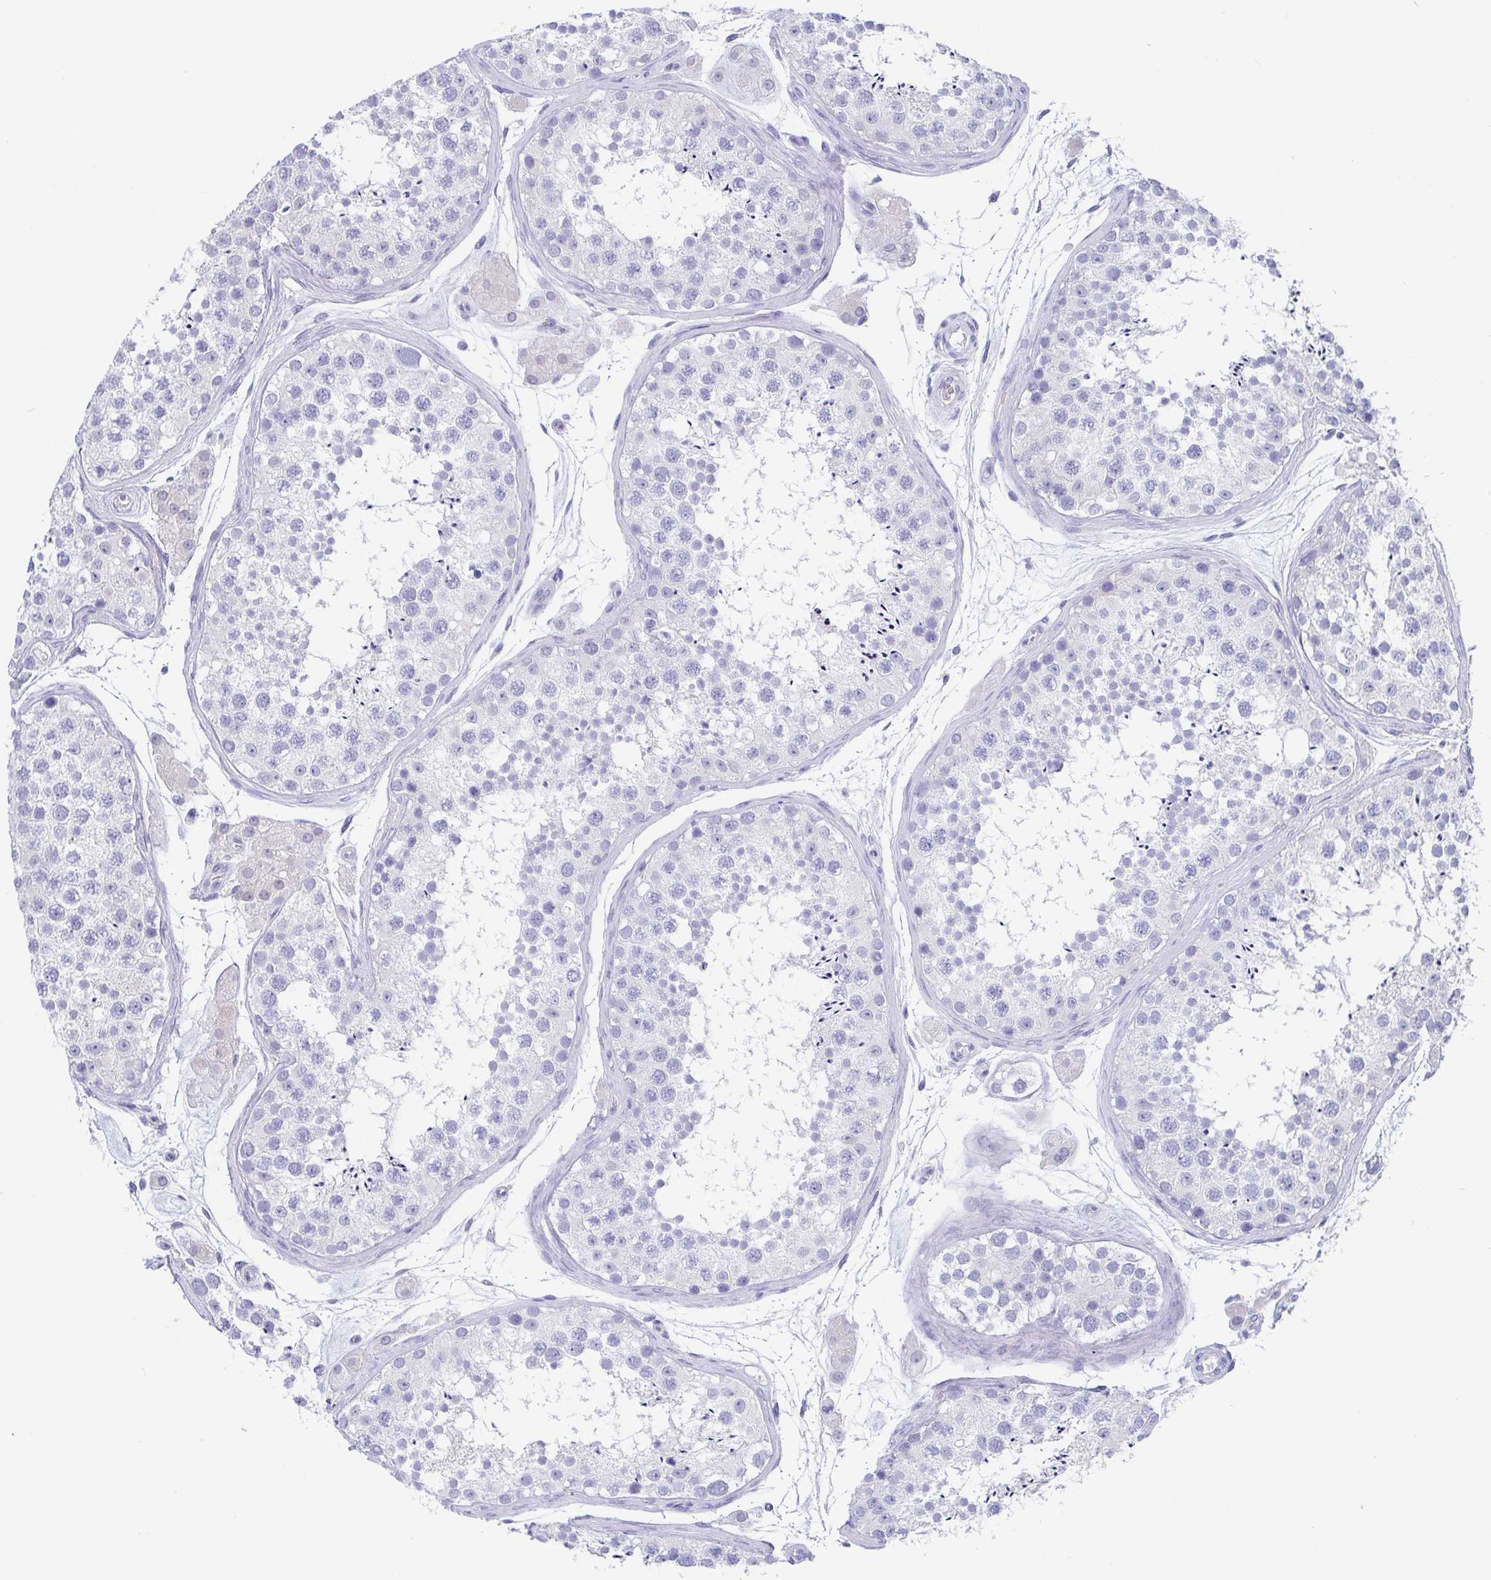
{"staining": {"intensity": "negative", "quantity": "none", "location": "none"}, "tissue": "testis", "cell_type": "Cells in seminiferous ducts", "image_type": "normal", "snomed": [{"axis": "morphology", "description": "Normal tissue, NOS"}, {"axis": "topography", "description": "Testis"}], "caption": "This is a micrograph of IHC staining of benign testis, which shows no expression in cells in seminiferous ducts.", "gene": "SCGN", "patient": {"sex": "male", "age": 41}}